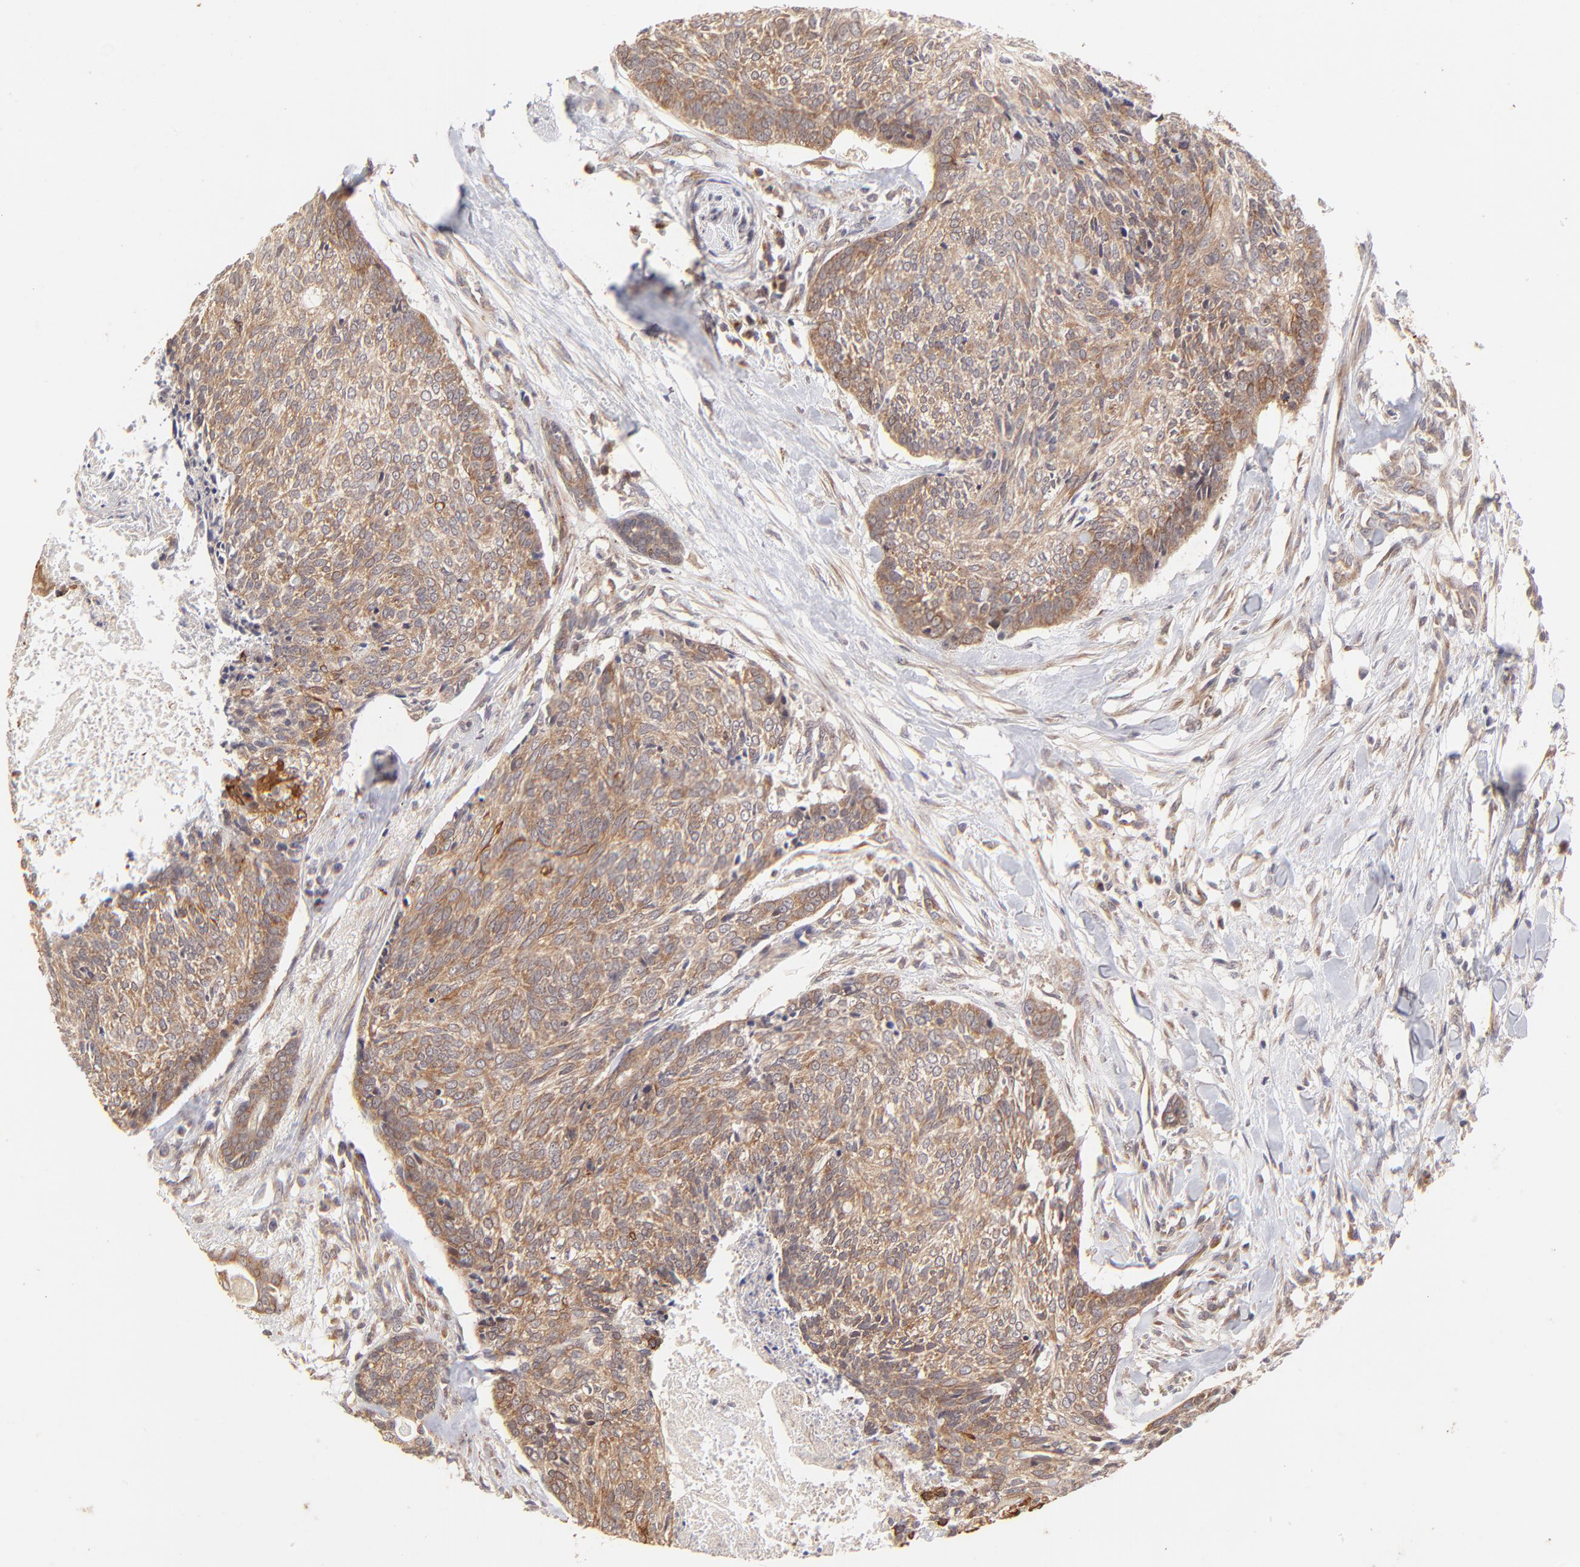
{"staining": {"intensity": "moderate", "quantity": ">75%", "location": "cytoplasmic/membranous"}, "tissue": "head and neck cancer", "cell_type": "Tumor cells", "image_type": "cancer", "snomed": [{"axis": "morphology", "description": "Squamous cell carcinoma, NOS"}, {"axis": "topography", "description": "Salivary gland"}, {"axis": "topography", "description": "Head-Neck"}], "caption": "Protein analysis of head and neck squamous cell carcinoma tissue exhibits moderate cytoplasmic/membranous positivity in about >75% of tumor cells.", "gene": "TNRC6B", "patient": {"sex": "male", "age": 70}}